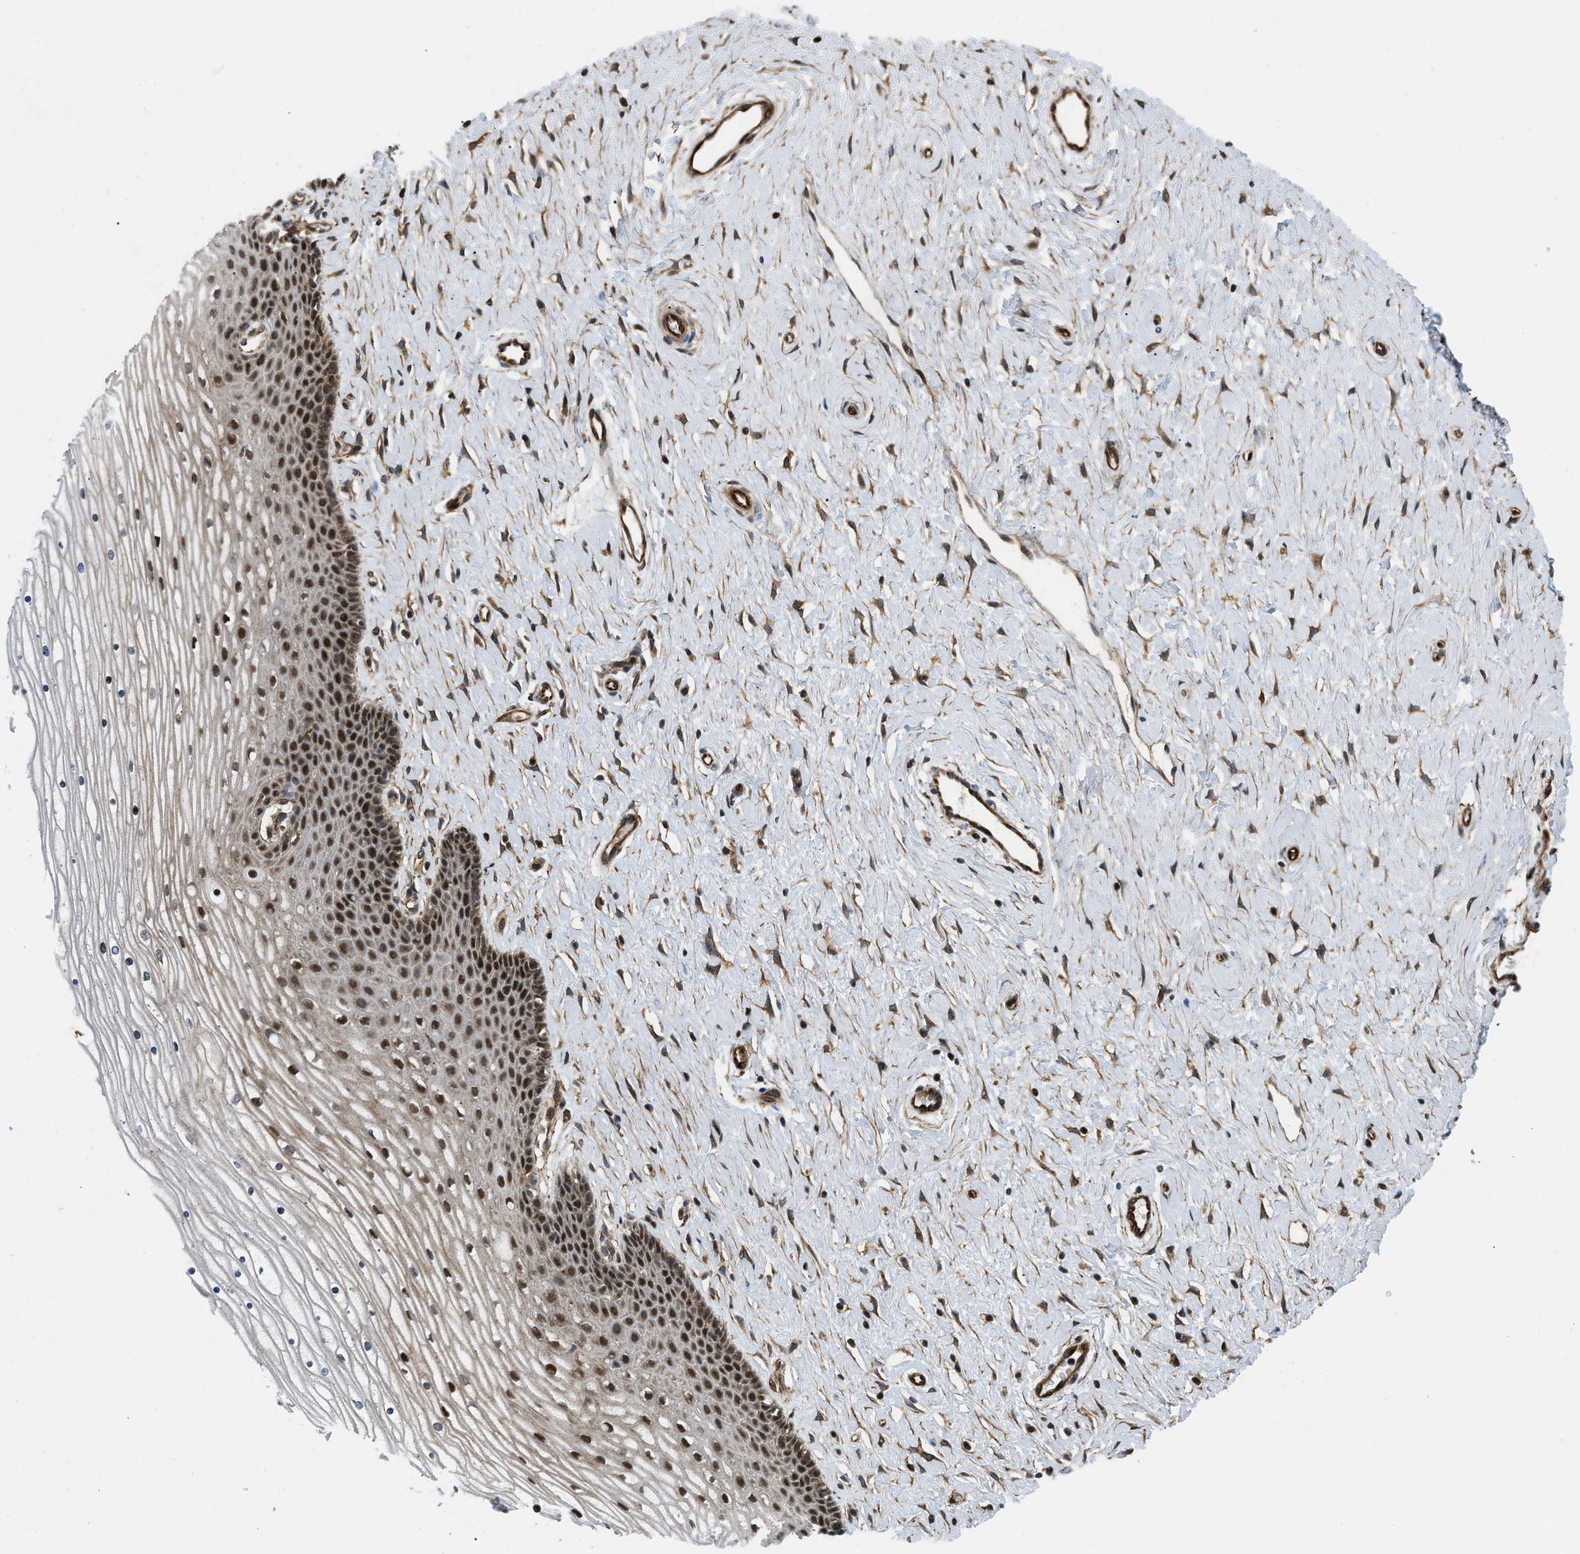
{"staining": {"intensity": "moderate", "quantity": ">75%", "location": "cytoplasmic/membranous,nuclear"}, "tissue": "cervix", "cell_type": "Glandular cells", "image_type": "normal", "snomed": [{"axis": "morphology", "description": "Normal tissue, NOS"}, {"axis": "topography", "description": "Cervix"}], "caption": "A high-resolution micrograph shows IHC staining of normal cervix, which shows moderate cytoplasmic/membranous,nuclear positivity in about >75% of glandular cells. Nuclei are stained in blue.", "gene": "LTA4H", "patient": {"sex": "female", "age": 39}}